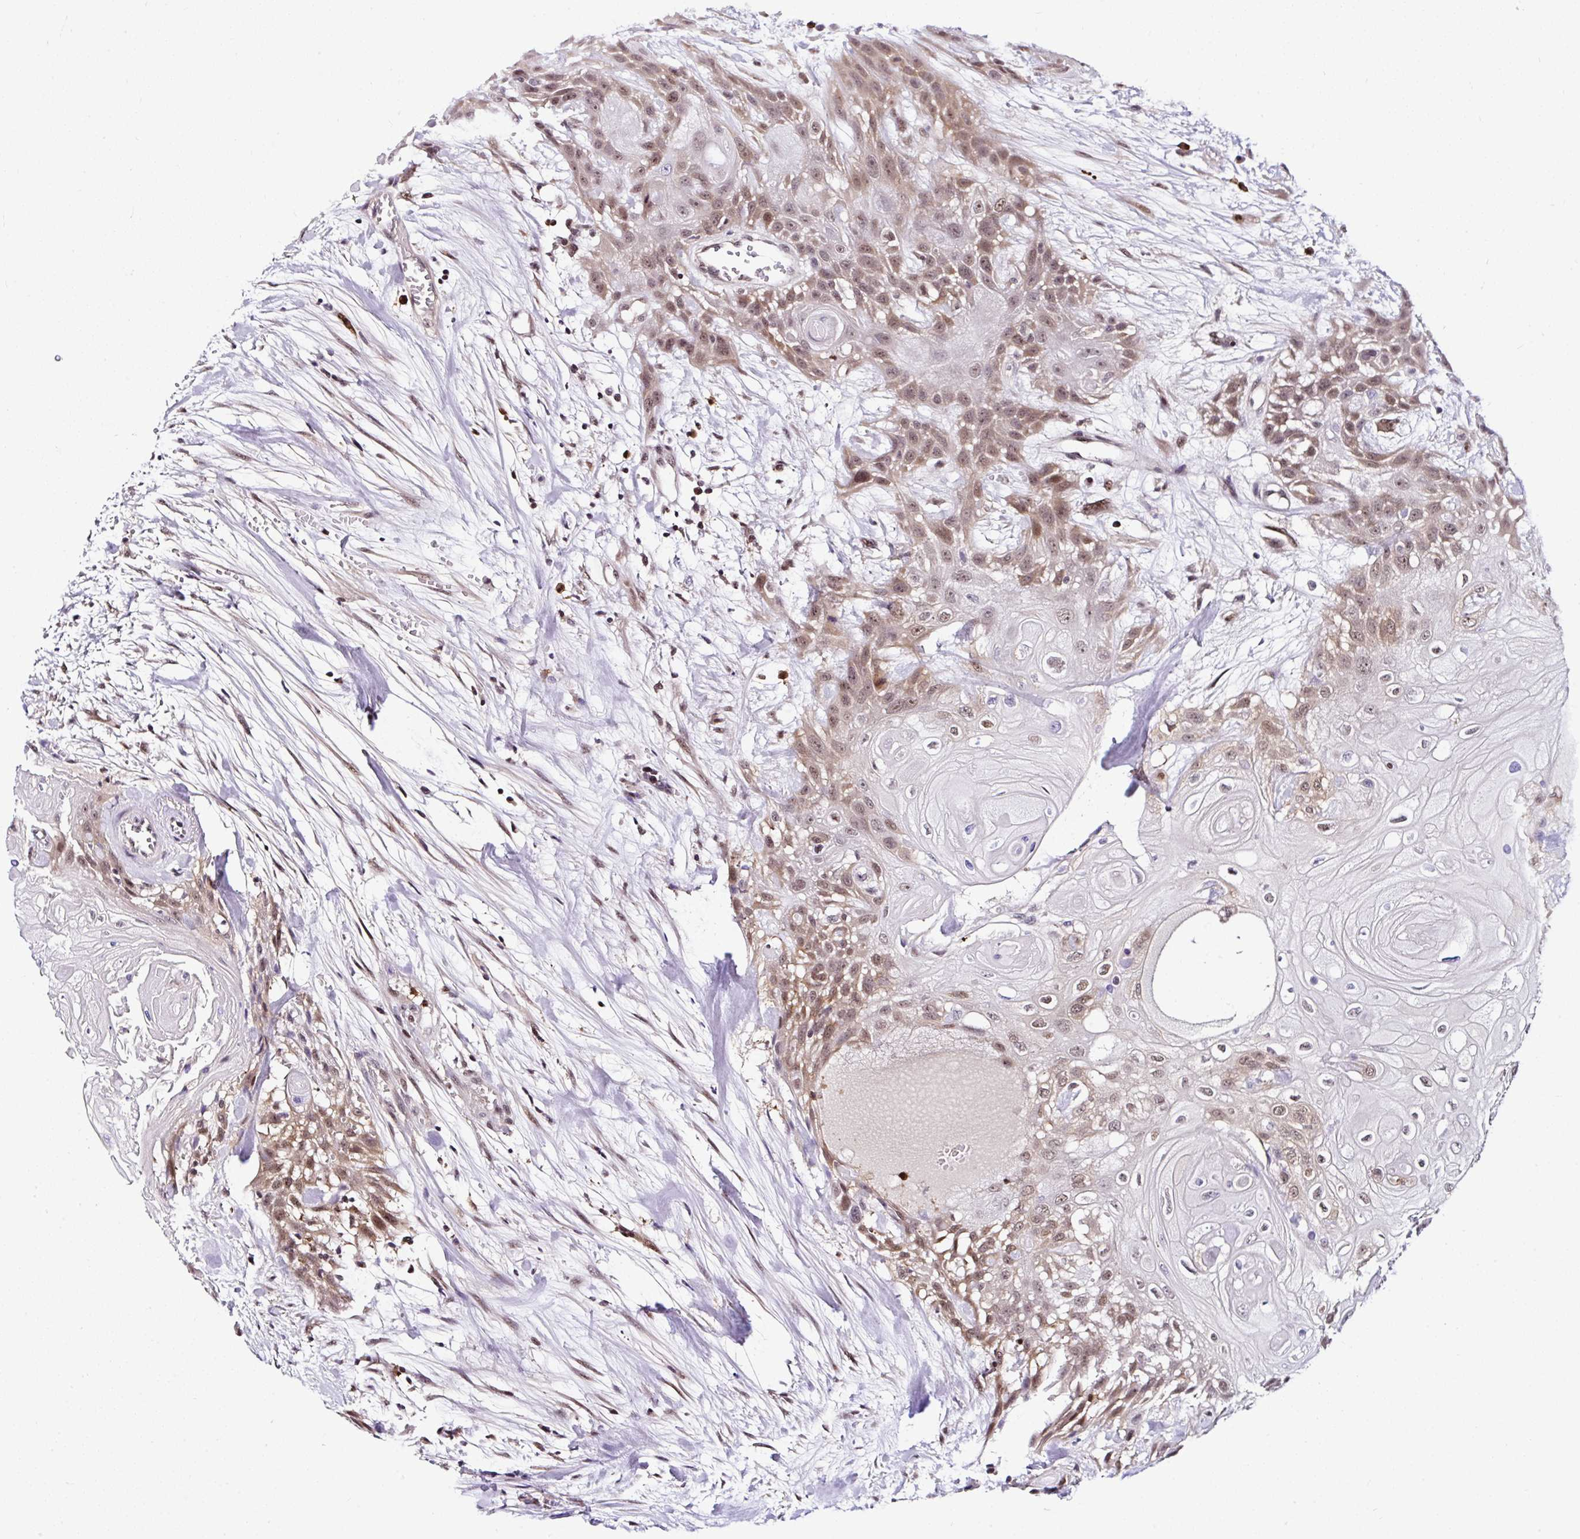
{"staining": {"intensity": "moderate", "quantity": "25%-75%", "location": "cytoplasmic/membranous,nuclear"}, "tissue": "head and neck cancer", "cell_type": "Tumor cells", "image_type": "cancer", "snomed": [{"axis": "morphology", "description": "Squamous cell carcinoma, NOS"}, {"axis": "topography", "description": "Head-Neck"}], "caption": "Squamous cell carcinoma (head and neck) was stained to show a protein in brown. There is medium levels of moderate cytoplasmic/membranous and nuclear staining in about 25%-75% of tumor cells. Ihc stains the protein of interest in brown and the nuclei are stained blue.", "gene": "PIN4", "patient": {"sex": "female", "age": 43}}